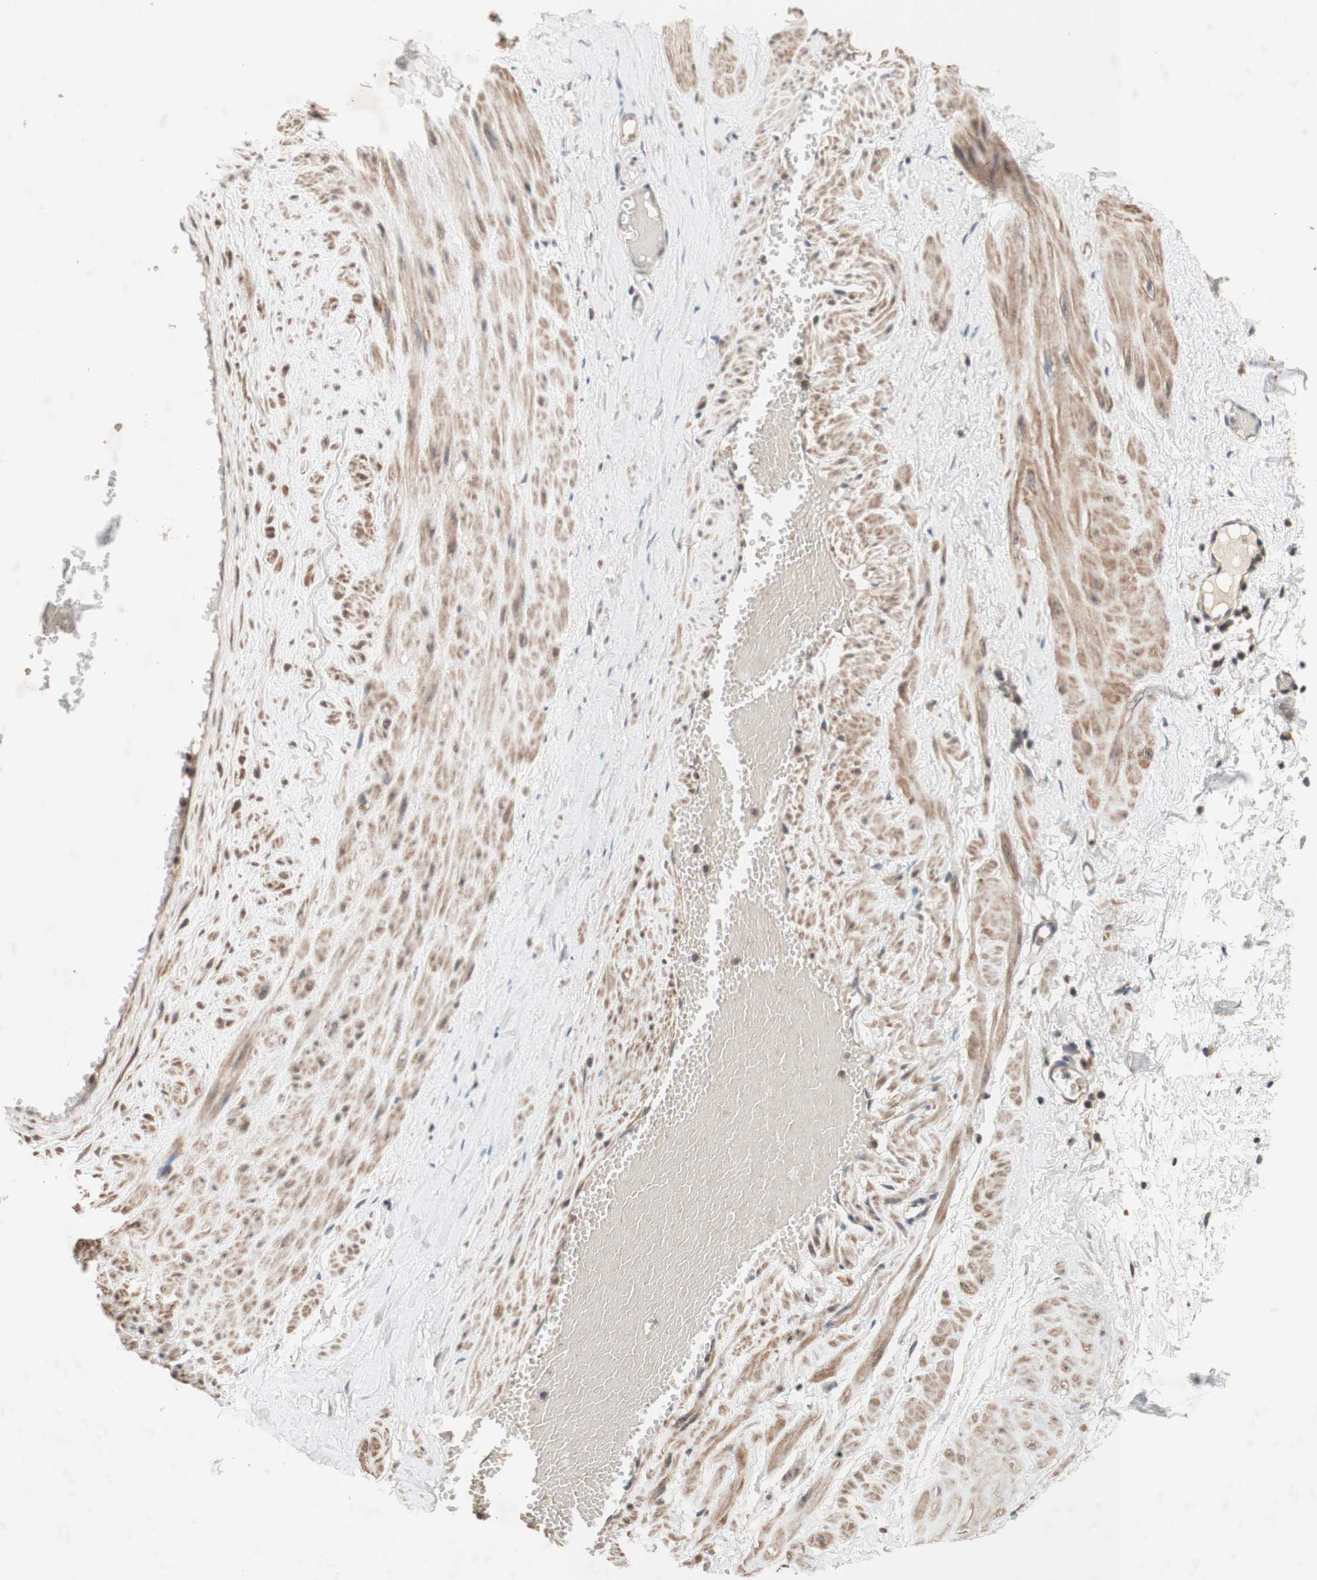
{"staining": {"intensity": "moderate", "quantity": "25%-75%", "location": "cytoplasmic/membranous"}, "tissue": "adipose tissue", "cell_type": "Adipocytes", "image_type": "normal", "snomed": [{"axis": "morphology", "description": "Normal tissue, NOS"}, {"axis": "topography", "description": "Soft tissue"}, {"axis": "topography", "description": "Vascular tissue"}], "caption": "A medium amount of moderate cytoplasmic/membranous positivity is appreciated in approximately 25%-75% of adipocytes in benign adipose tissue. (DAB = brown stain, brightfield microscopy at high magnification).", "gene": "DDOST", "patient": {"sex": "female", "age": 35}}